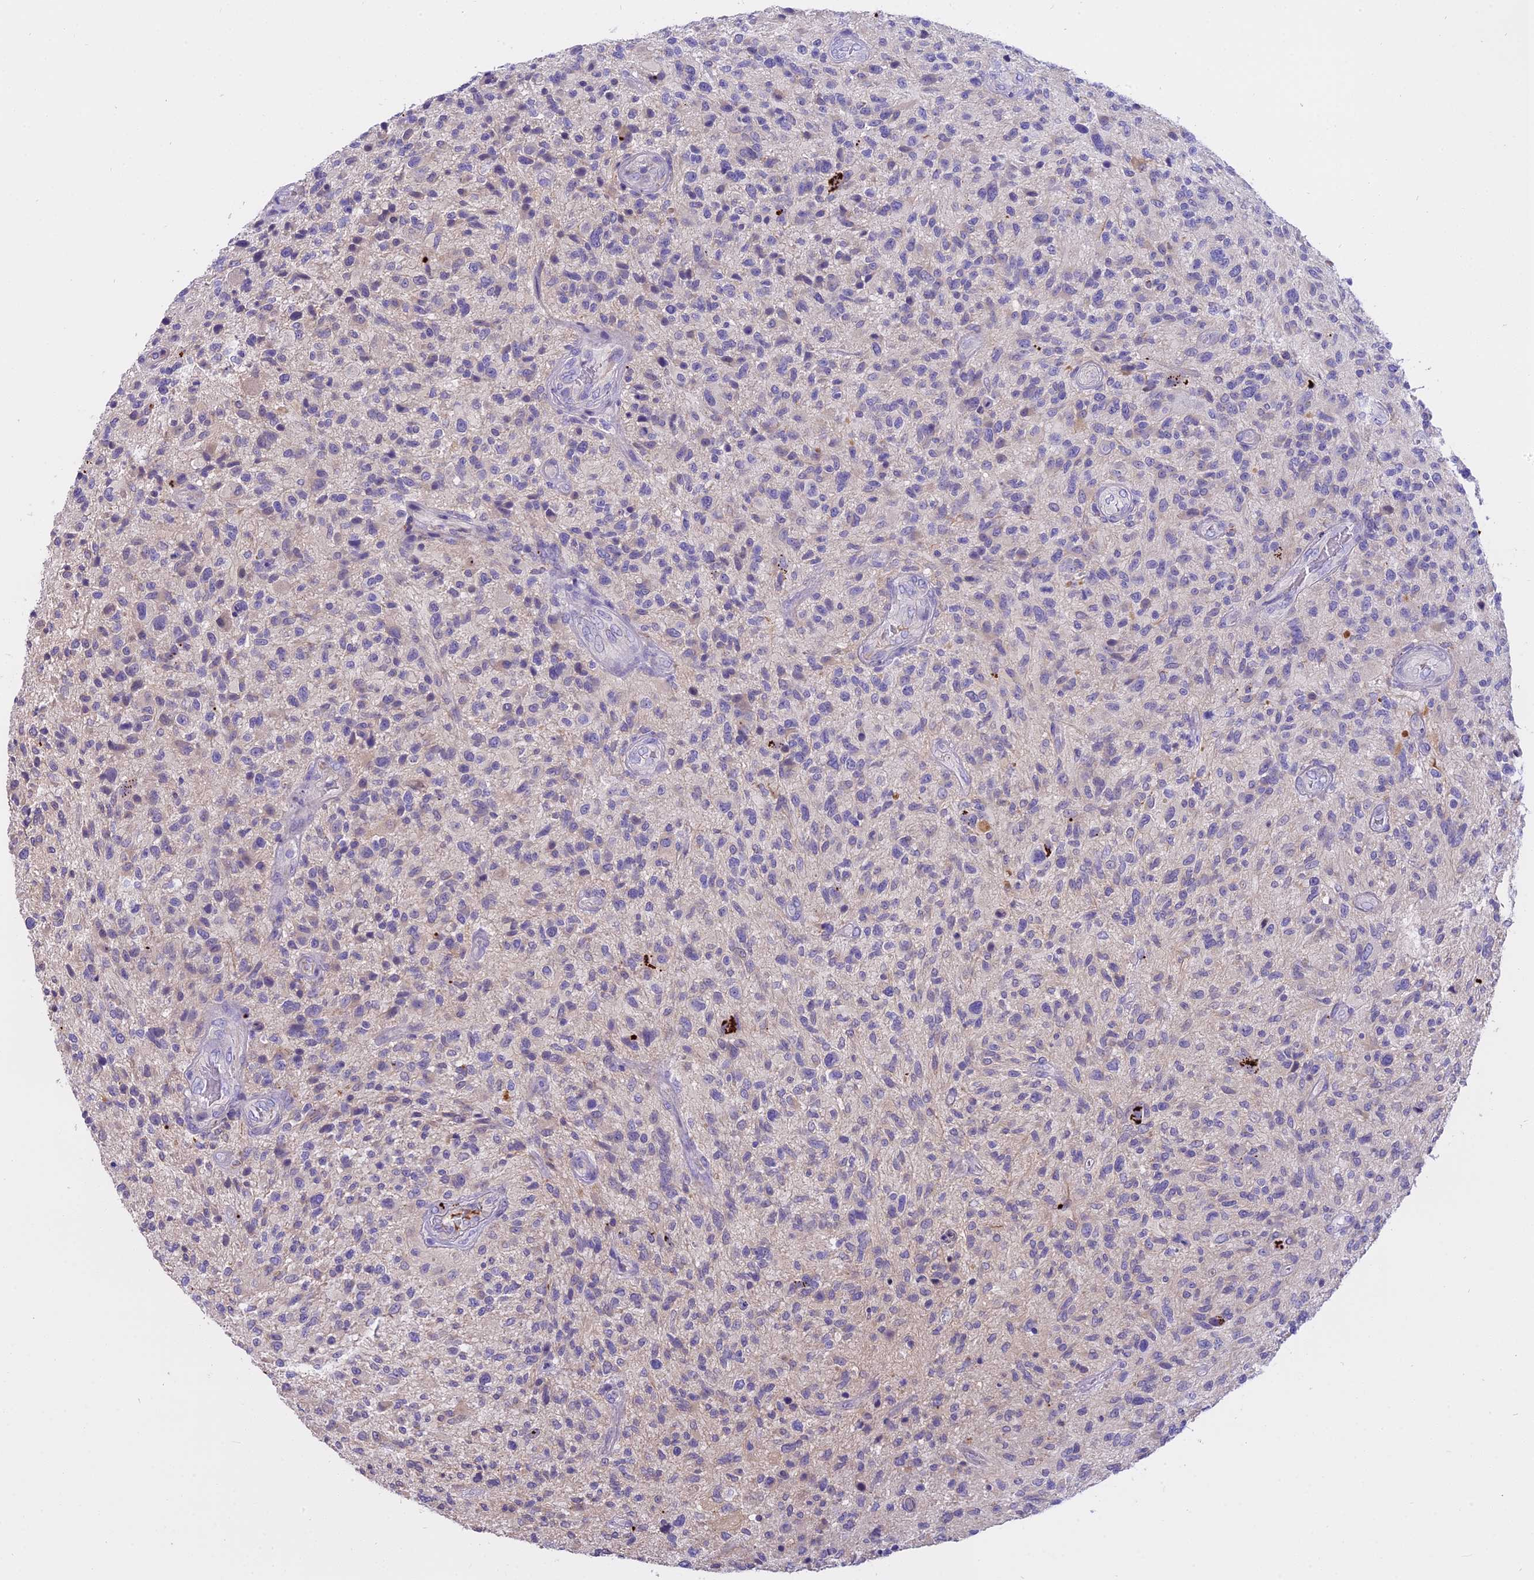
{"staining": {"intensity": "negative", "quantity": "none", "location": "none"}, "tissue": "glioma", "cell_type": "Tumor cells", "image_type": "cancer", "snomed": [{"axis": "morphology", "description": "Glioma, malignant, High grade"}, {"axis": "topography", "description": "Brain"}], "caption": "There is no significant staining in tumor cells of malignant high-grade glioma.", "gene": "LYPD6", "patient": {"sex": "male", "age": 47}}